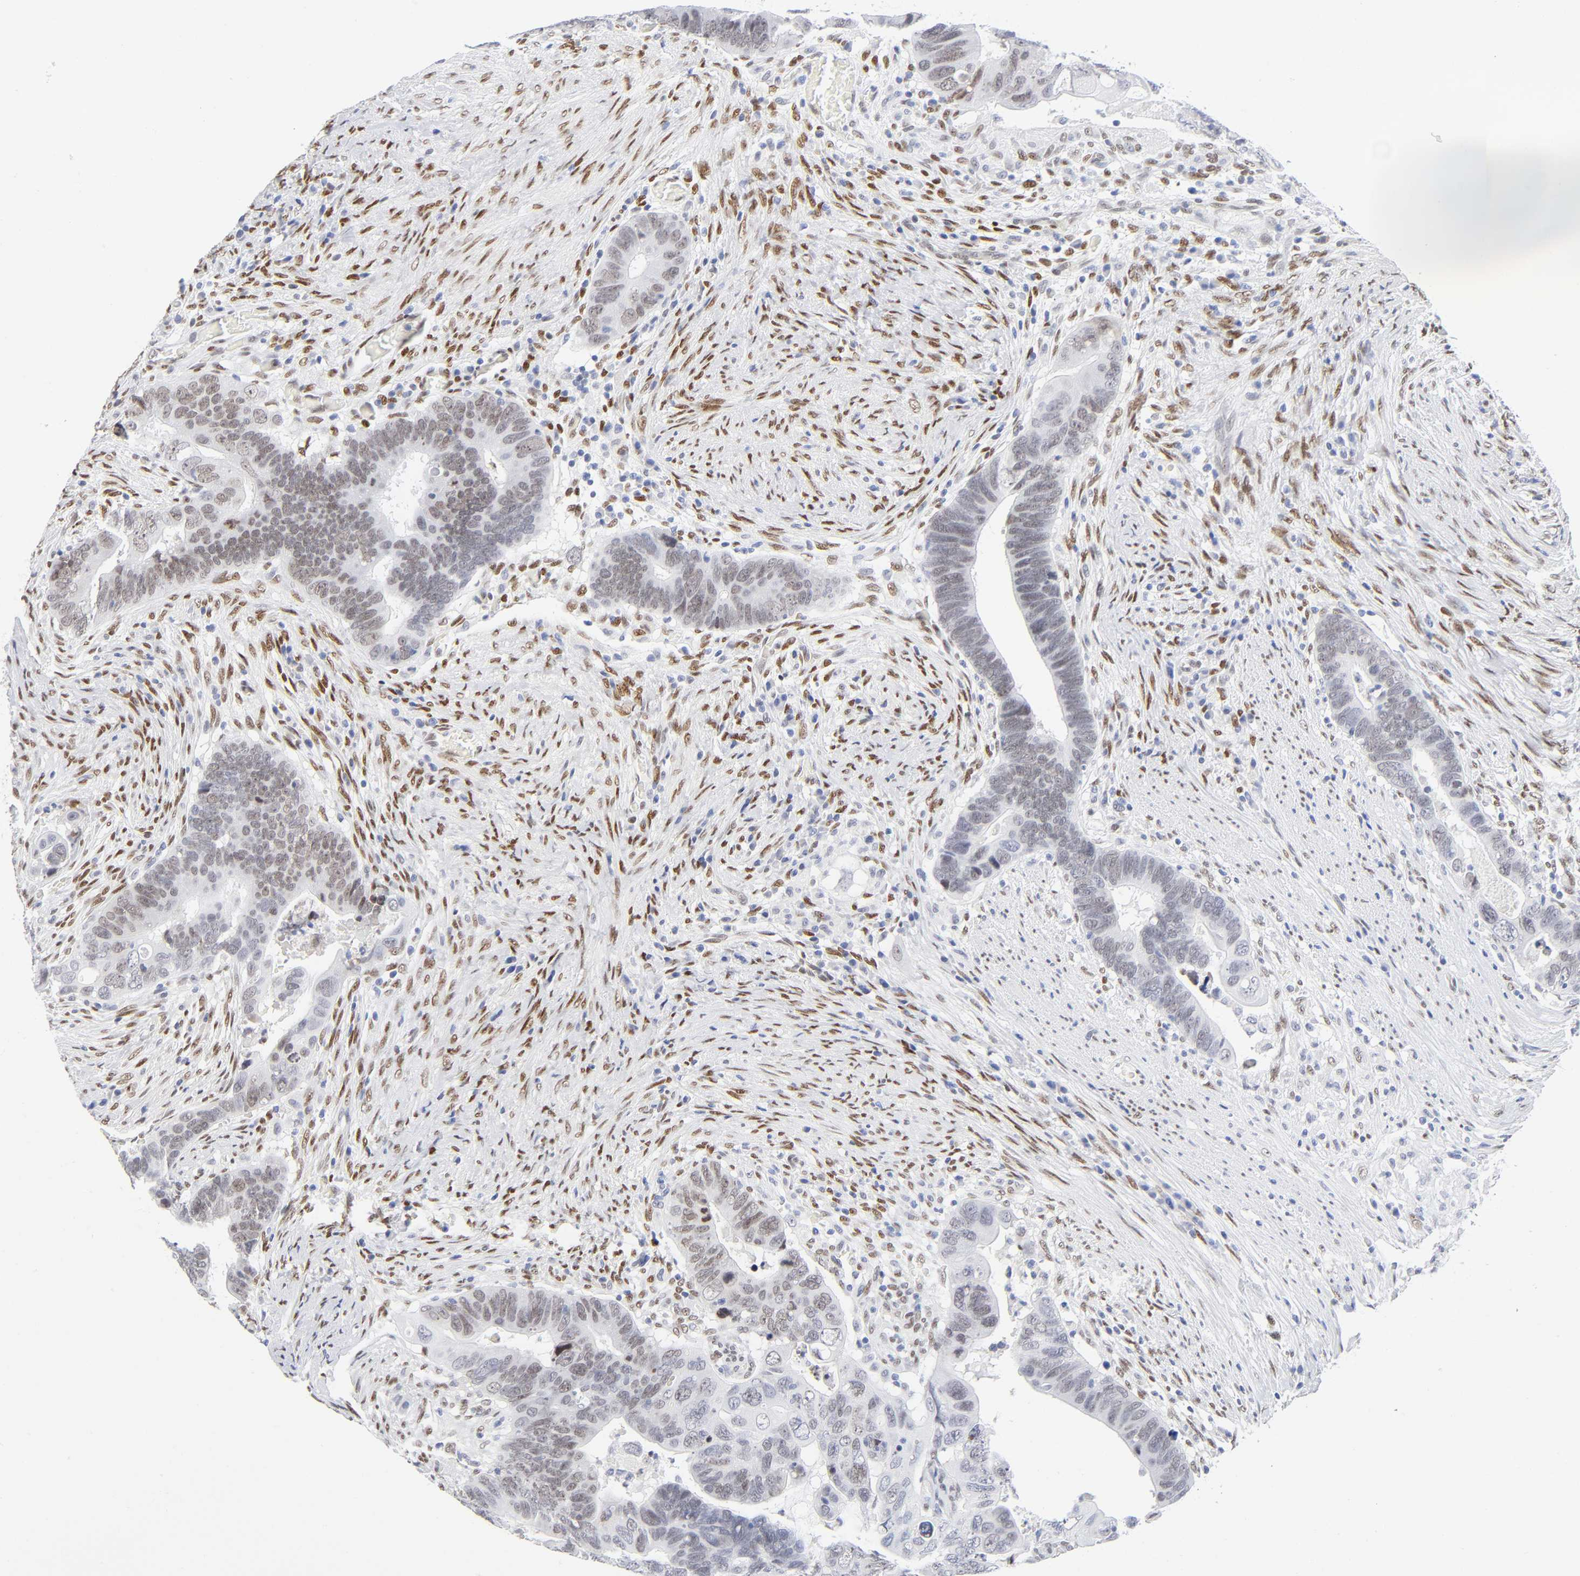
{"staining": {"intensity": "weak", "quantity": ">75%", "location": "nuclear"}, "tissue": "colorectal cancer", "cell_type": "Tumor cells", "image_type": "cancer", "snomed": [{"axis": "morphology", "description": "Adenocarcinoma, NOS"}, {"axis": "topography", "description": "Rectum"}], "caption": "Adenocarcinoma (colorectal) was stained to show a protein in brown. There is low levels of weak nuclear positivity in approximately >75% of tumor cells.", "gene": "NFIC", "patient": {"sex": "male", "age": 53}}